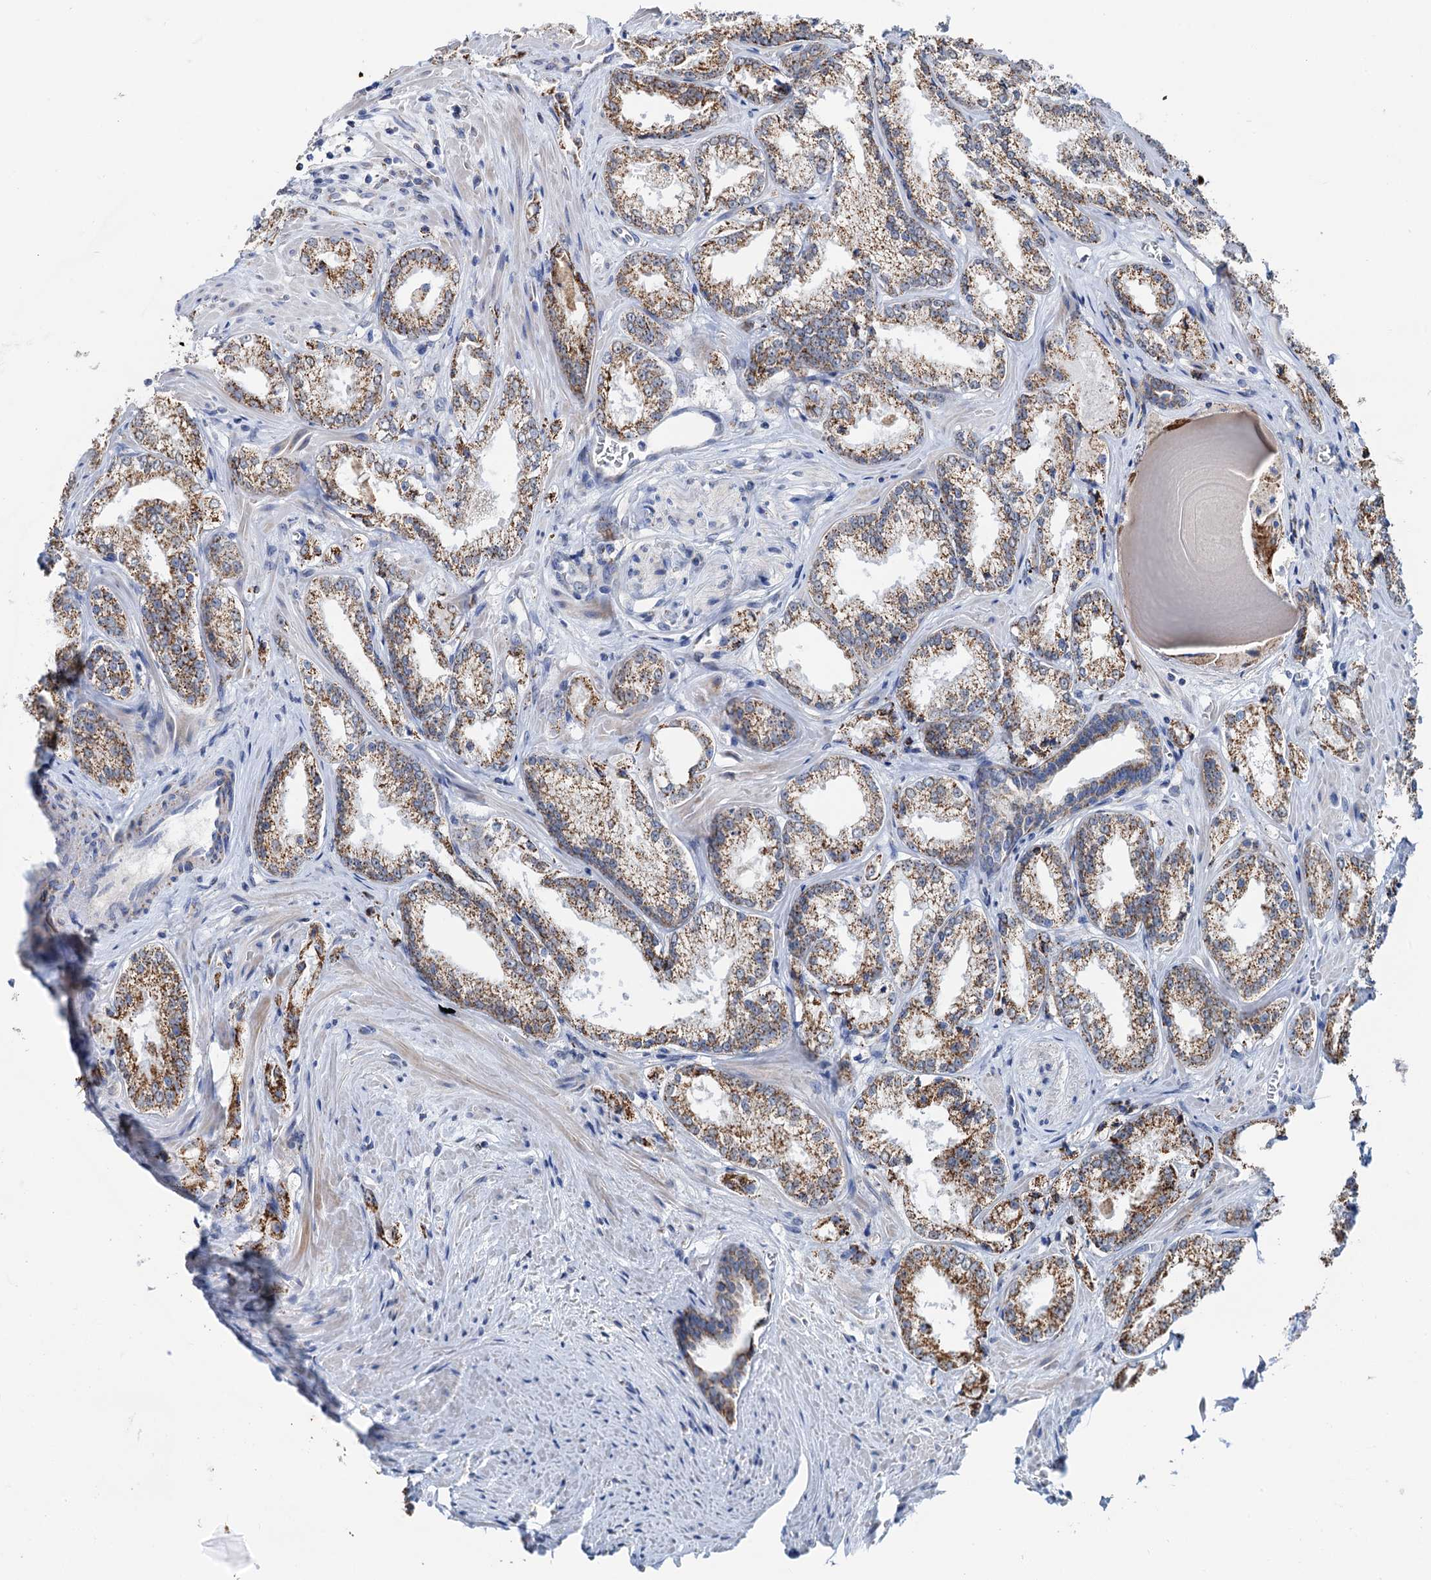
{"staining": {"intensity": "moderate", "quantity": ">75%", "location": "cytoplasmic/membranous"}, "tissue": "prostate cancer", "cell_type": "Tumor cells", "image_type": "cancer", "snomed": [{"axis": "morphology", "description": "Adenocarcinoma, Low grade"}, {"axis": "topography", "description": "Prostate"}], "caption": "Tumor cells display medium levels of moderate cytoplasmic/membranous staining in approximately >75% of cells in prostate adenocarcinoma (low-grade).", "gene": "C2CD3", "patient": {"sex": "male", "age": 47}}